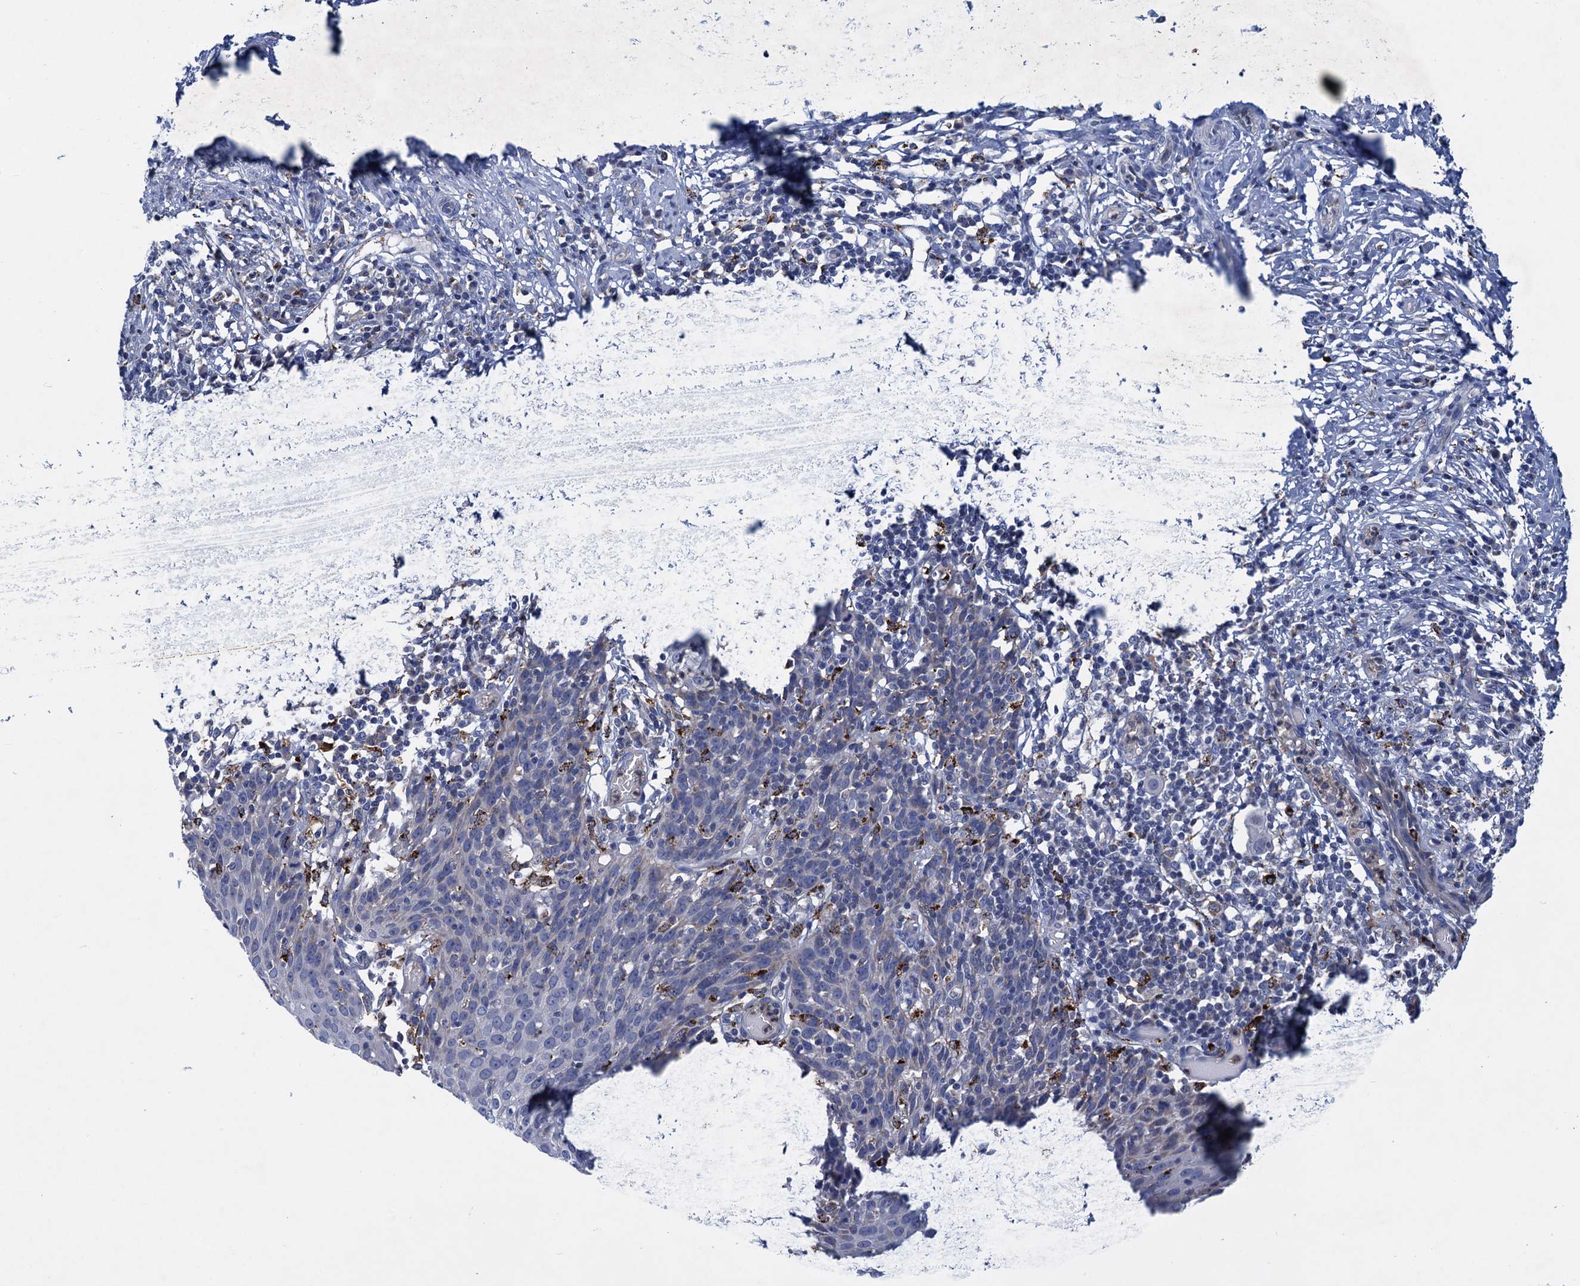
{"staining": {"intensity": "negative", "quantity": "none", "location": "none"}, "tissue": "cervical cancer", "cell_type": "Tumor cells", "image_type": "cancer", "snomed": [{"axis": "morphology", "description": "Squamous cell carcinoma, NOS"}, {"axis": "topography", "description": "Cervix"}], "caption": "Human squamous cell carcinoma (cervical) stained for a protein using immunohistochemistry displays no positivity in tumor cells.", "gene": "ANKS3", "patient": {"sex": "female", "age": 50}}